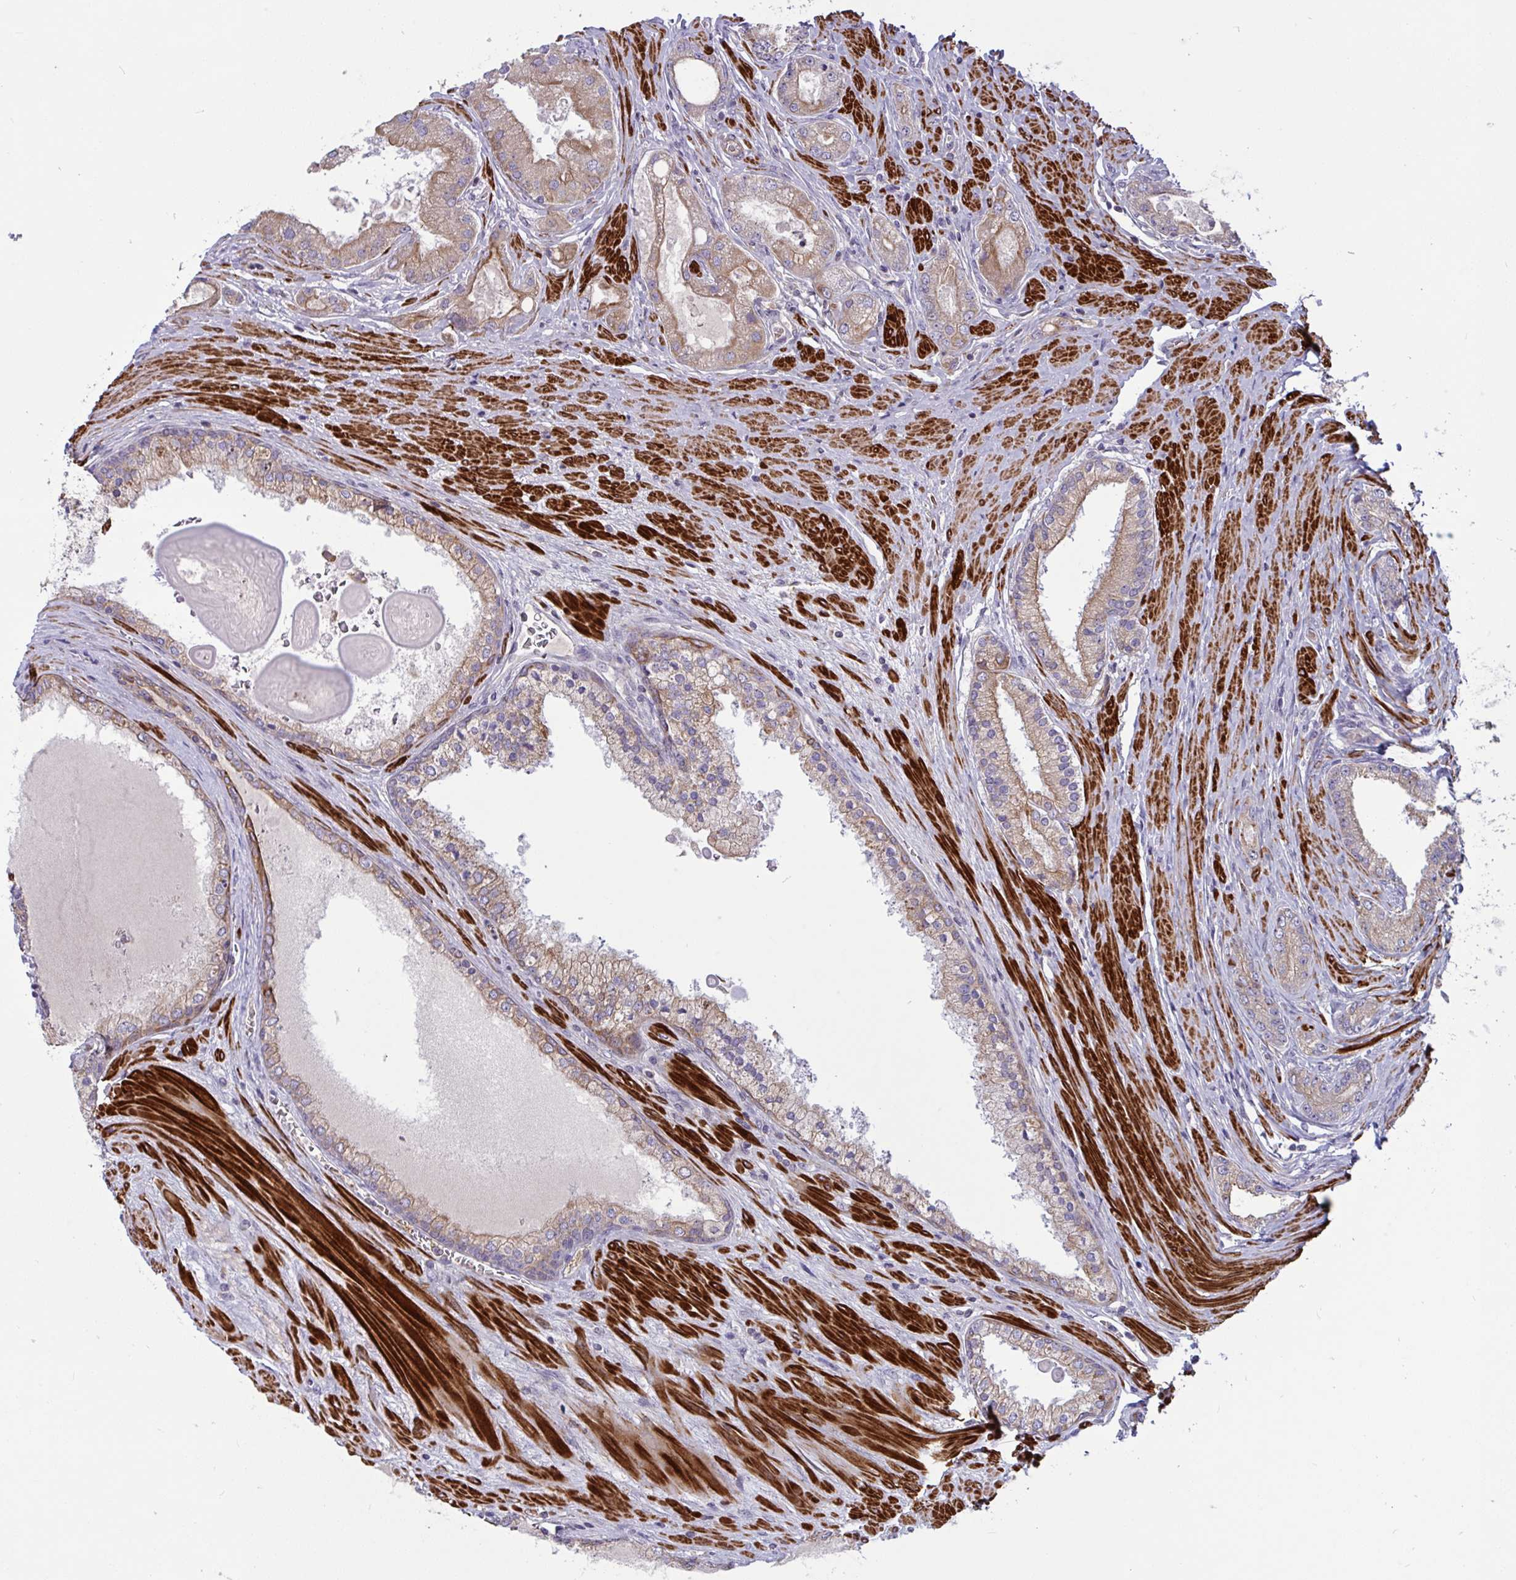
{"staining": {"intensity": "weak", "quantity": ">75%", "location": "cytoplasmic/membranous"}, "tissue": "prostate cancer", "cell_type": "Tumor cells", "image_type": "cancer", "snomed": [{"axis": "morphology", "description": "Adenocarcinoma, High grade"}, {"axis": "topography", "description": "Prostate"}], "caption": "Weak cytoplasmic/membranous protein positivity is appreciated in about >75% of tumor cells in prostate cancer (high-grade adenocarcinoma).", "gene": "TANK", "patient": {"sex": "male", "age": 67}}